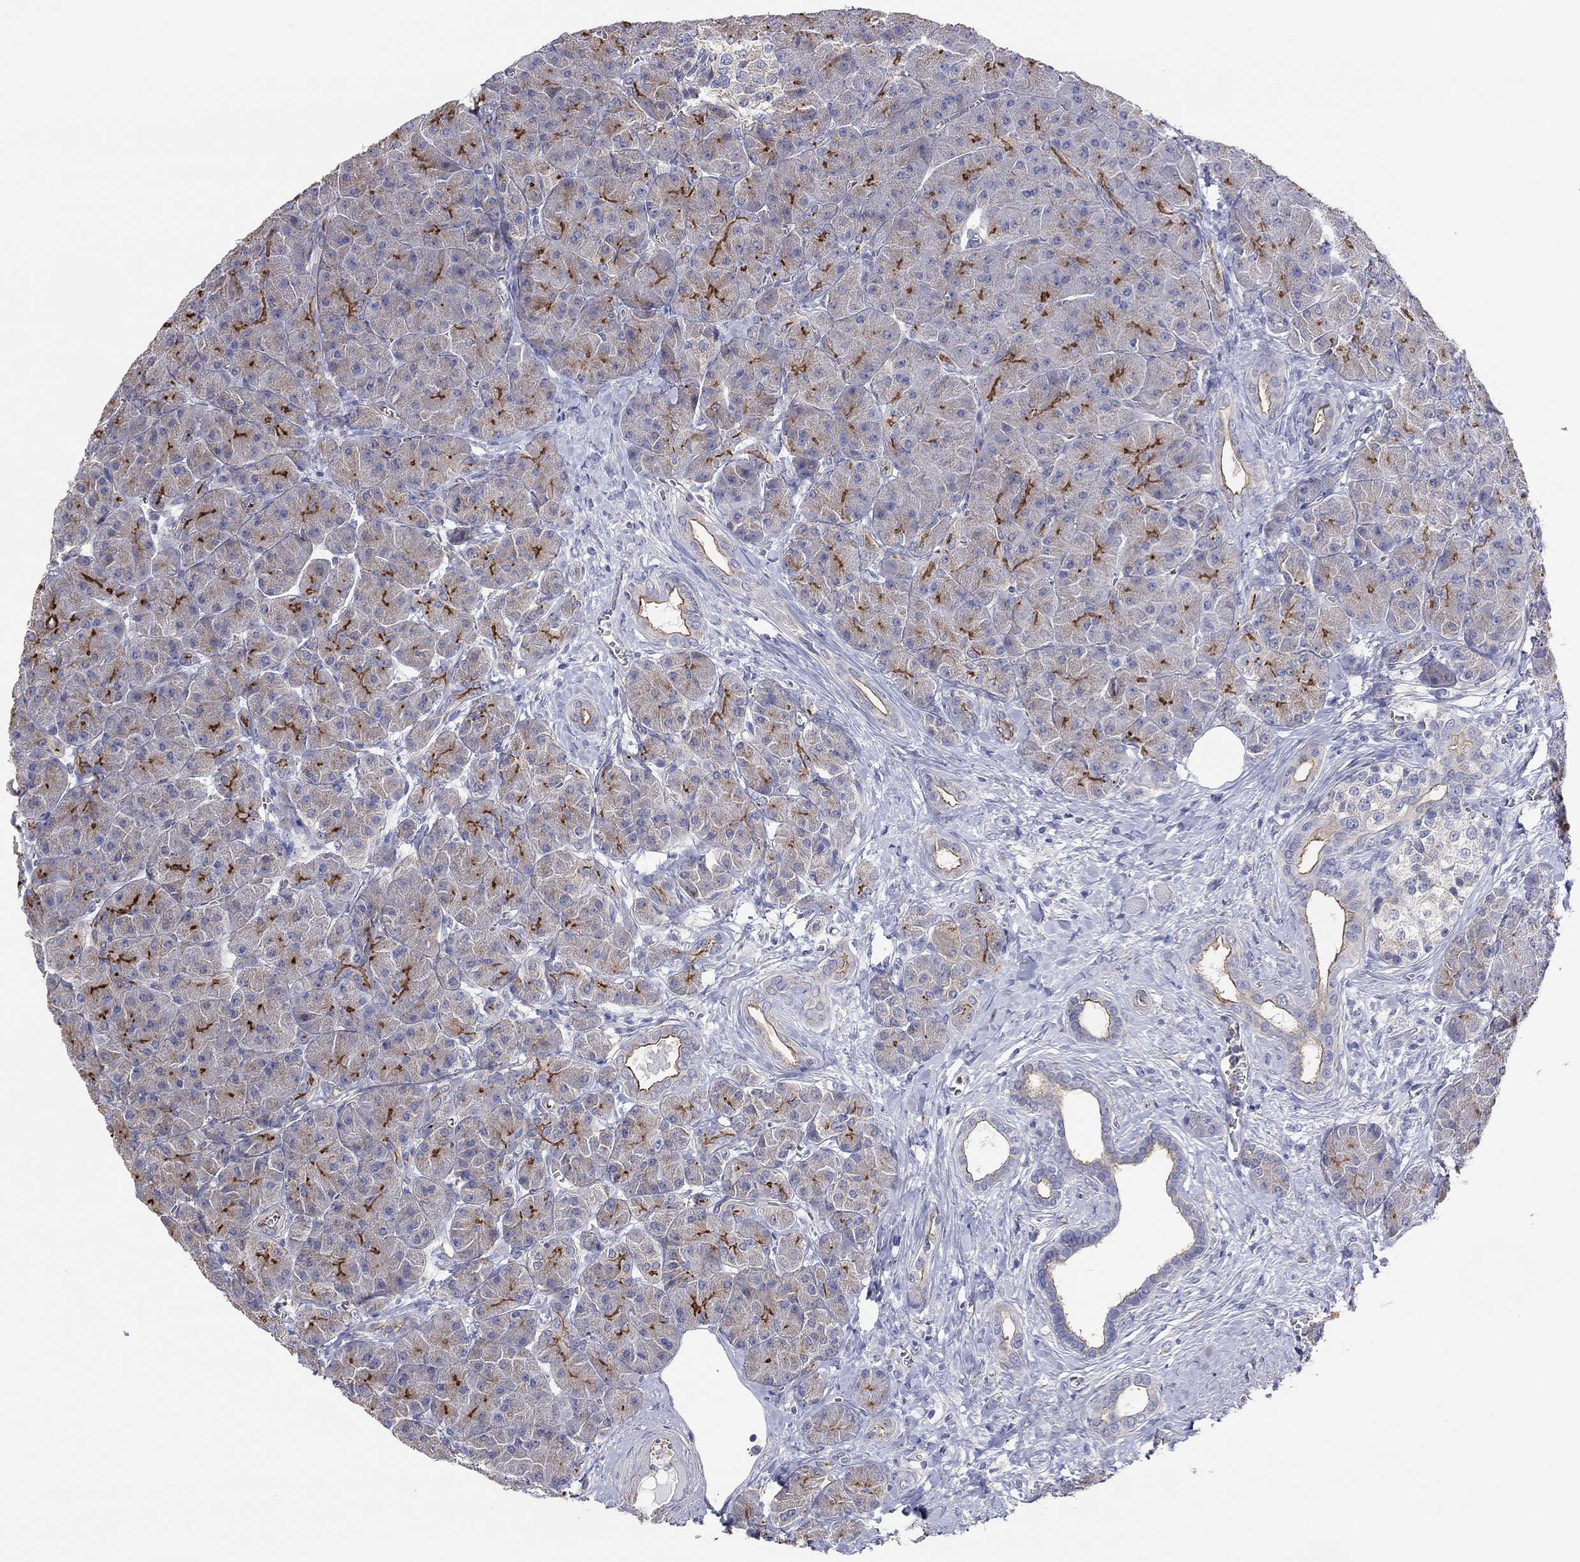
{"staining": {"intensity": "strong", "quantity": "<25%", "location": "cytoplasmic/membranous"}, "tissue": "pancreas", "cell_type": "Exocrine glandular cells", "image_type": "normal", "snomed": [{"axis": "morphology", "description": "Normal tissue, NOS"}, {"axis": "topography", "description": "Pancreas"}], "caption": "Benign pancreas shows strong cytoplasmic/membranous expression in about <25% of exocrine glandular cells, visualized by immunohistochemistry.", "gene": "TPRN", "patient": {"sex": "male", "age": 61}}